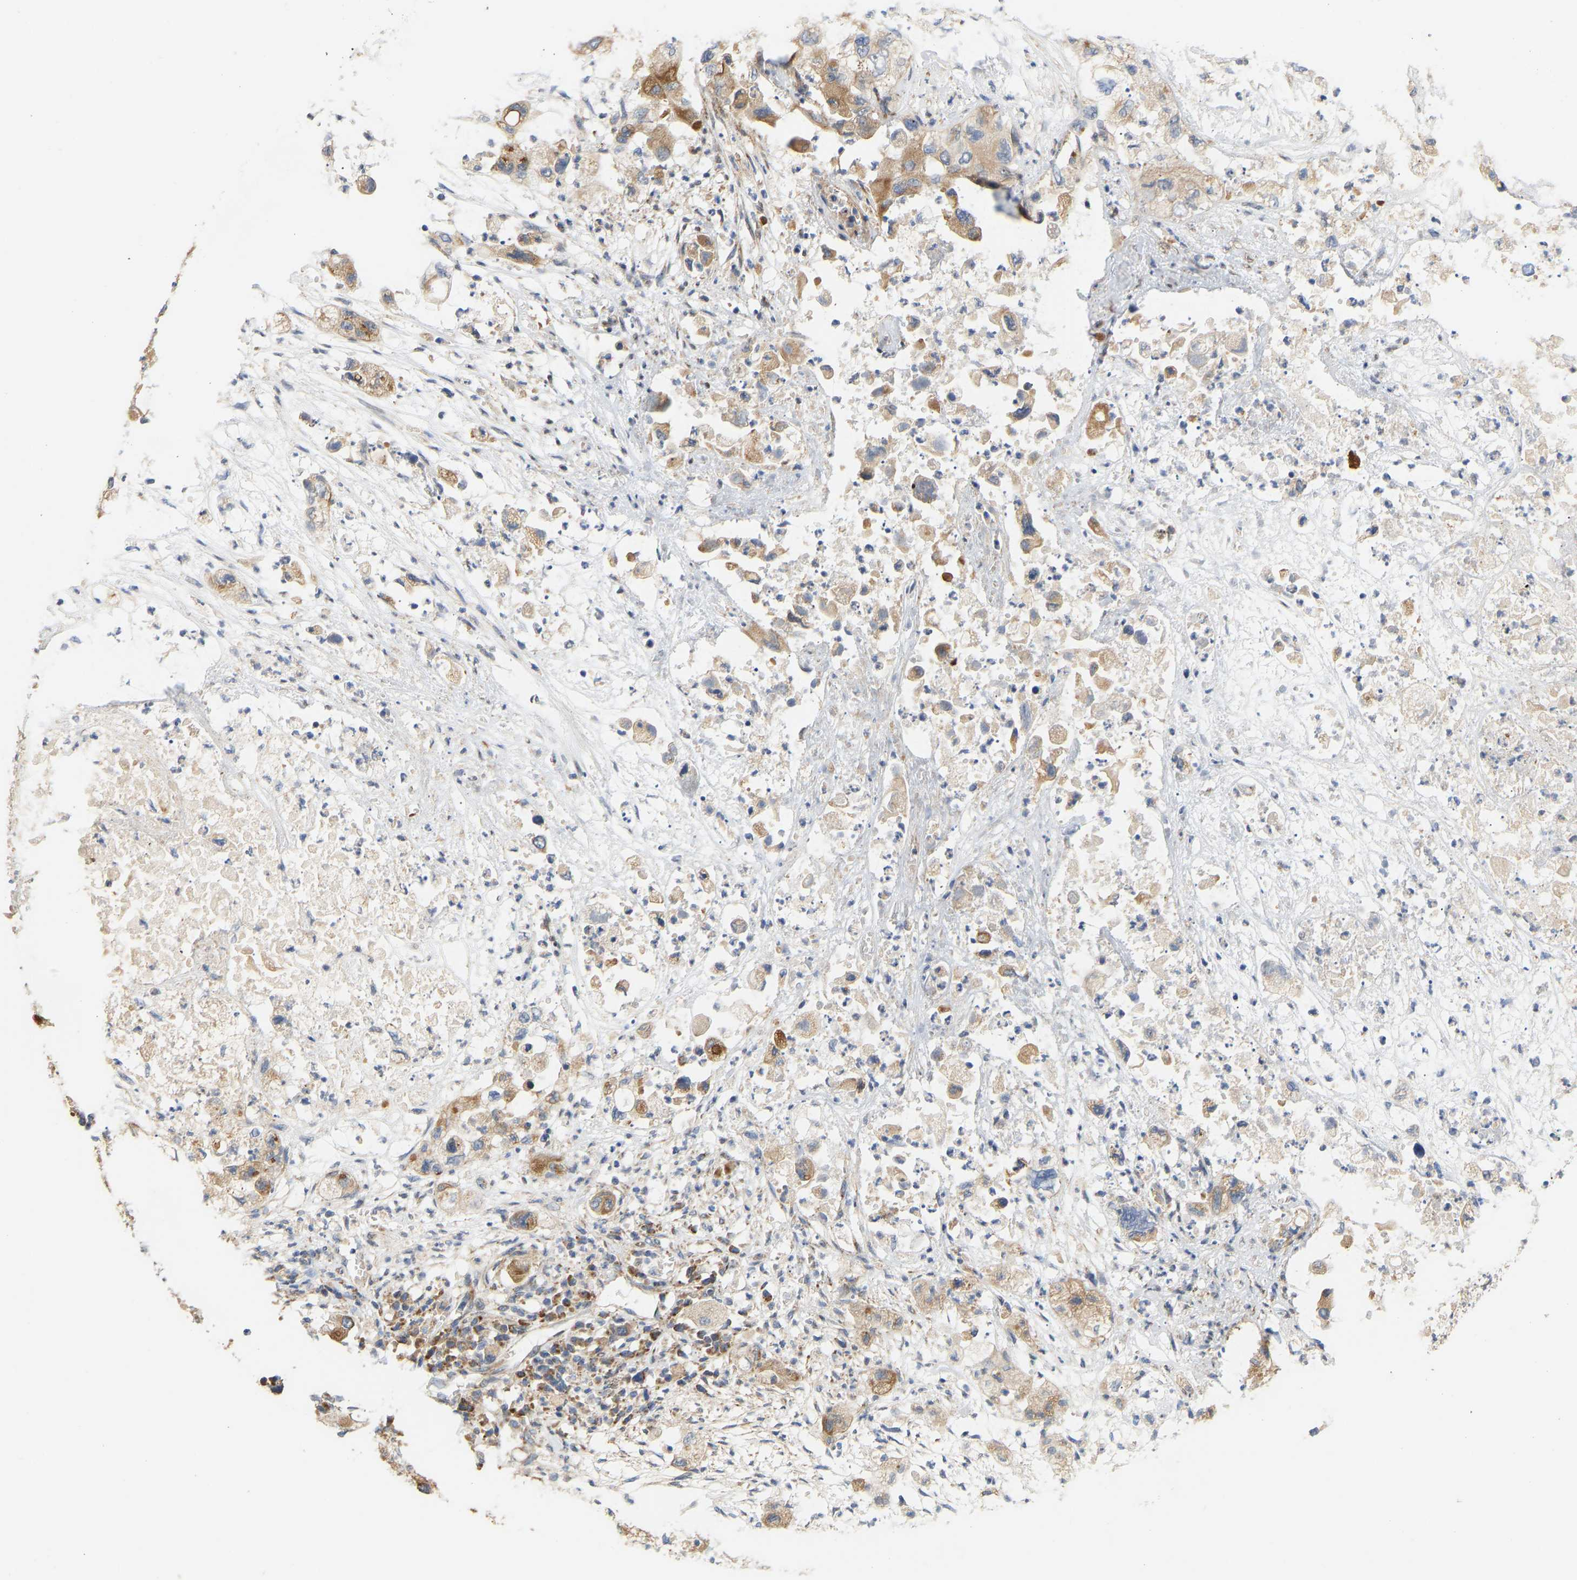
{"staining": {"intensity": "moderate", "quantity": ">75%", "location": "cytoplasmic/membranous"}, "tissue": "pancreatic cancer", "cell_type": "Tumor cells", "image_type": "cancer", "snomed": [{"axis": "morphology", "description": "Adenocarcinoma, NOS"}, {"axis": "topography", "description": "Pancreas"}], "caption": "Immunohistochemistry (IHC) histopathology image of neoplastic tissue: adenocarcinoma (pancreatic) stained using IHC reveals medium levels of moderate protein expression localized specifically in the cytoplasmic/membranous of tumor cells, appearing as a cytoplasmic/membranous brown color.", "gene": "HACD2", "patient": {"sex": "female", "age": 78}}